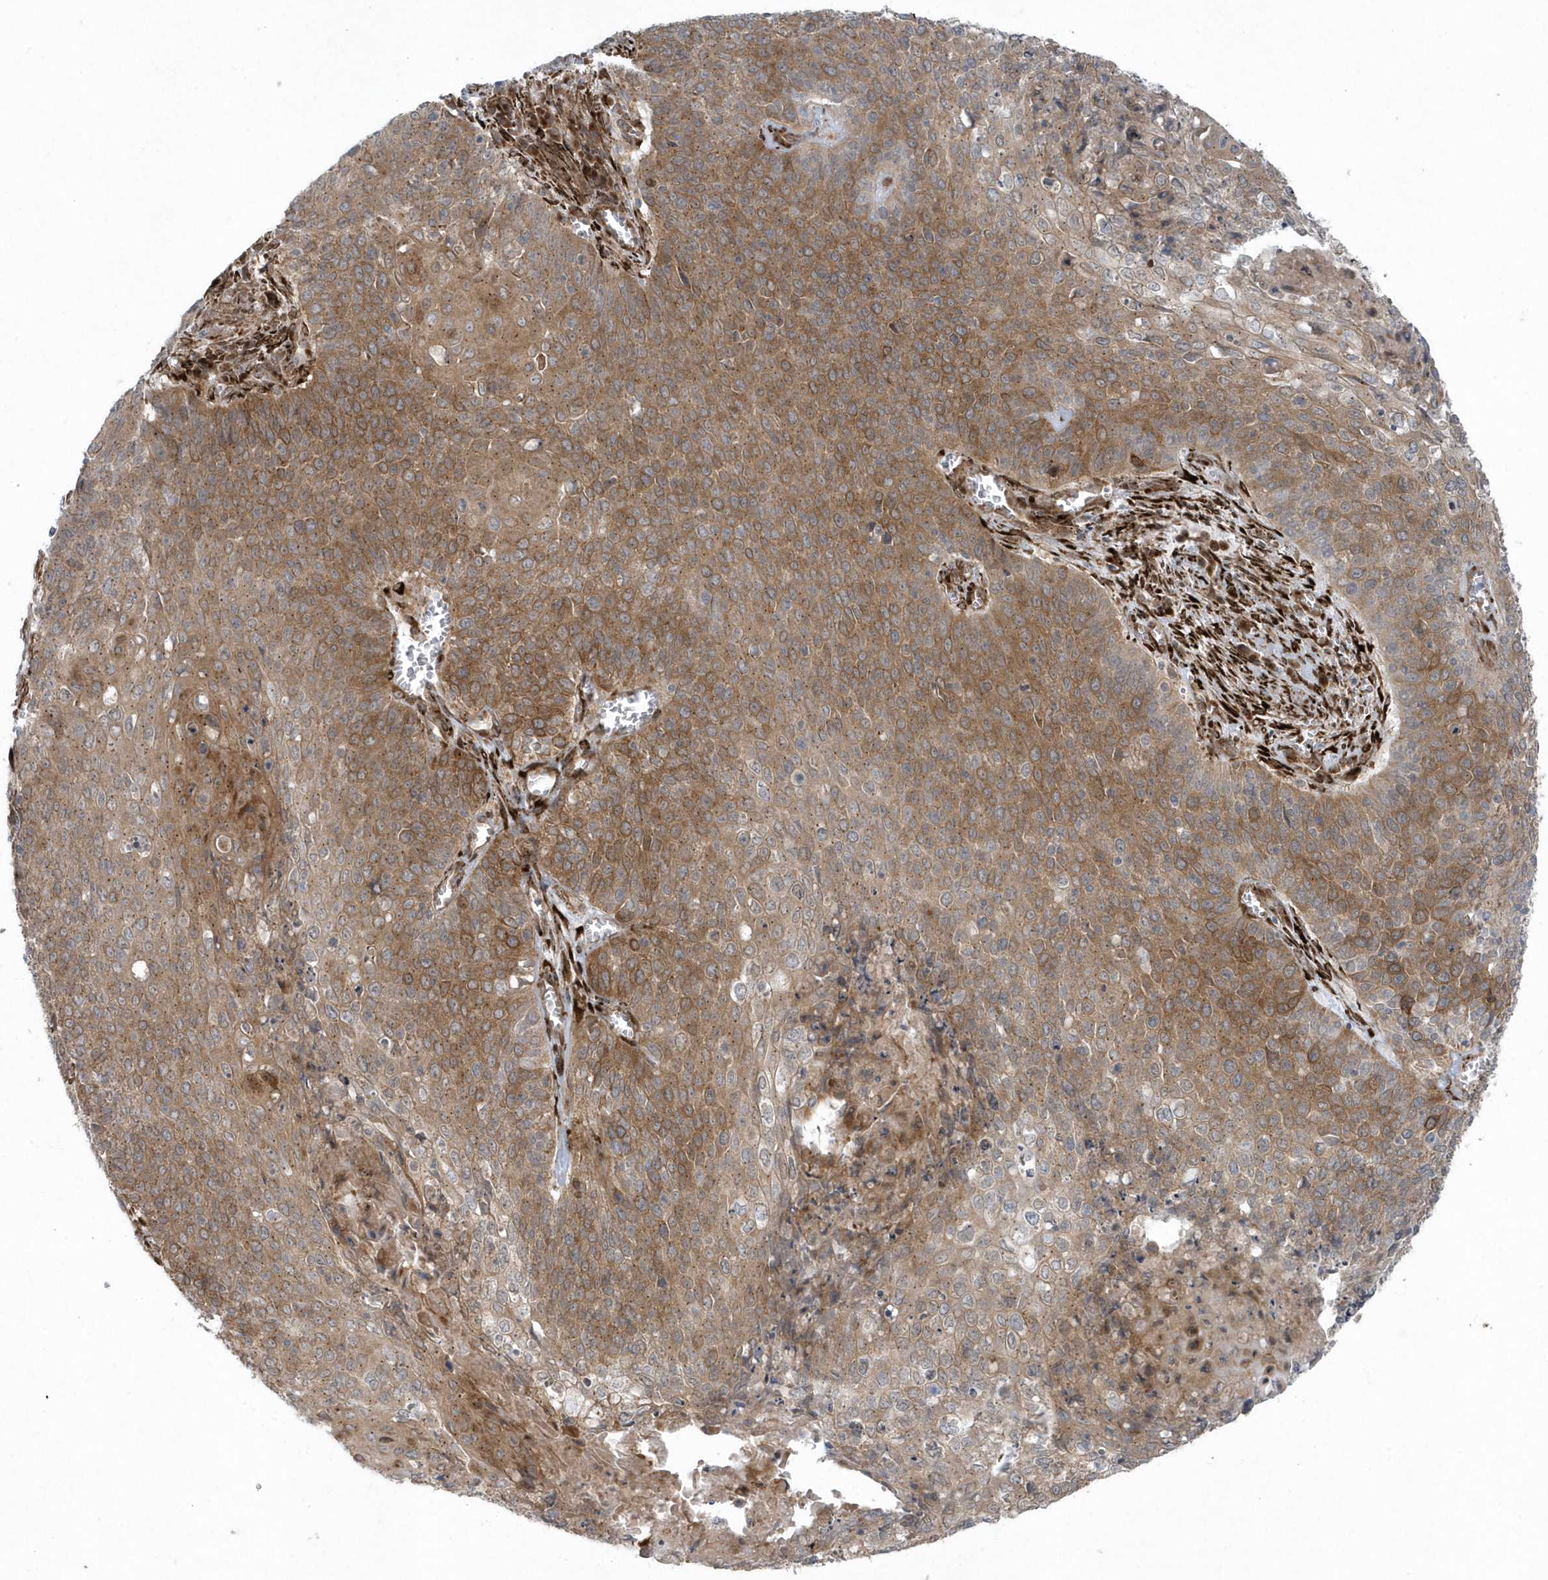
{"staining": {"intensity": "moderate", "quantity": ">75%", "location": "cytoplasmic/membranous"}, "tissue": "cervical cancer", "cell_type": "Tumor cells", "image_type": "cancer", "snomed": [{"axis": "morphology", "description": "Squamous cell carcinoma, NOS"}, {"axis": "topography", "description": "Cervix"}], "caption": "A medium amount of moderate cytoplasmic/membranous positivity is appreciated in about >75% of tumor cells in cervical squamous cell carcinoma tissue.", "gene": "FAM98A", "patient": {"sex": "female", "age": 39}}